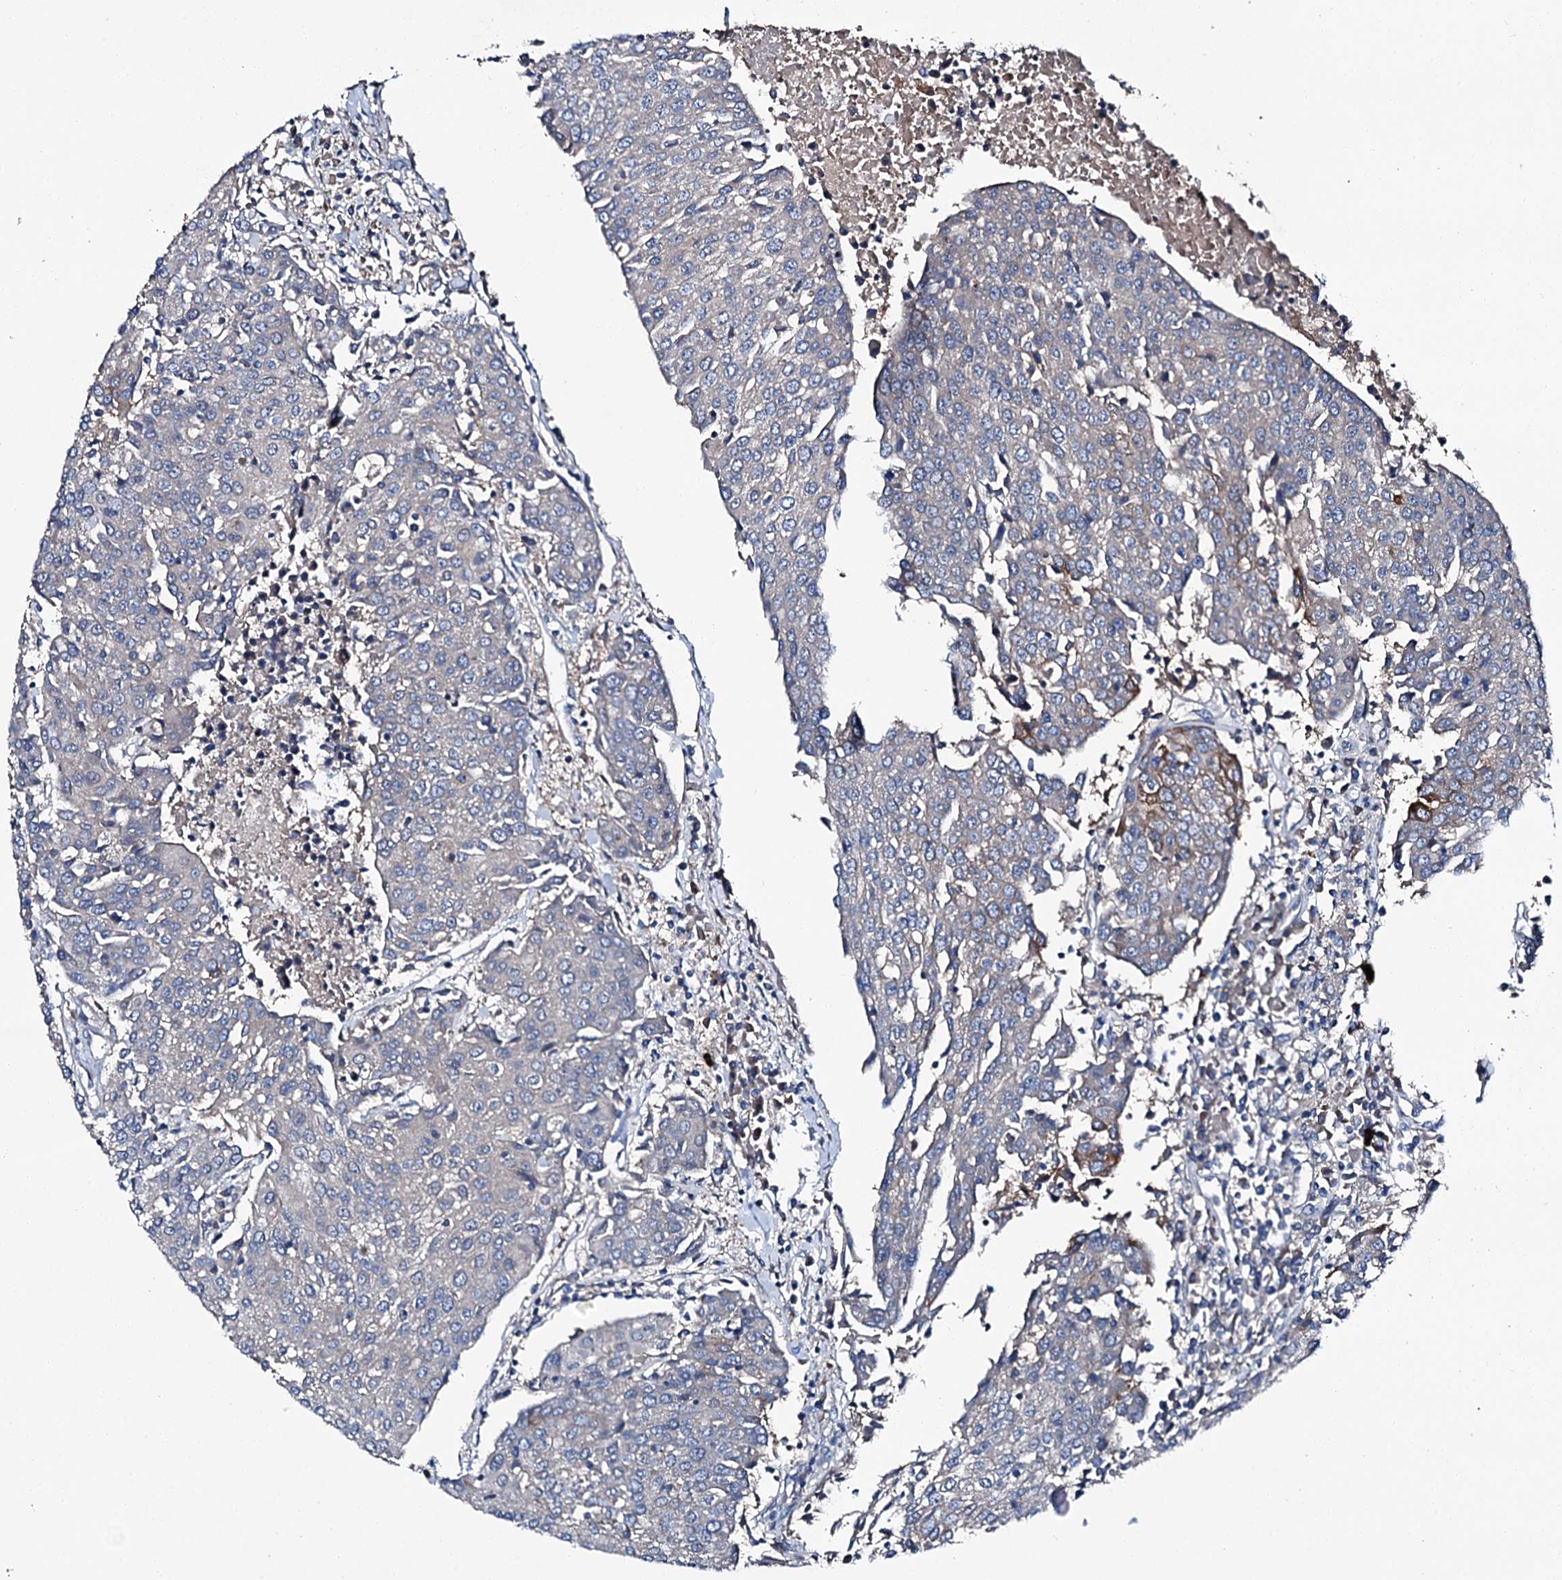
{"staining": {"intensity": "negative", "quantity": "none", "location": "none"}, "tissue": "urothelial cancer", "cell_type": "Tumor cells", "image_type": "cancer", "snomed": [{"axis": "morphology", "description": "Urothelial carcinoma, High grade"}, {"axis": "topography", "description": "Urinary bladder"}], "caption": "The immunohistochemistry photomicrograph has no significant staining in tumor cells of urothelial carcinoma (high-grade) tissue. (IHC, brightfield microscopy, high magnification).", "gene": "SLC22A25", "patient": {"sex": "female", "age": 85}}